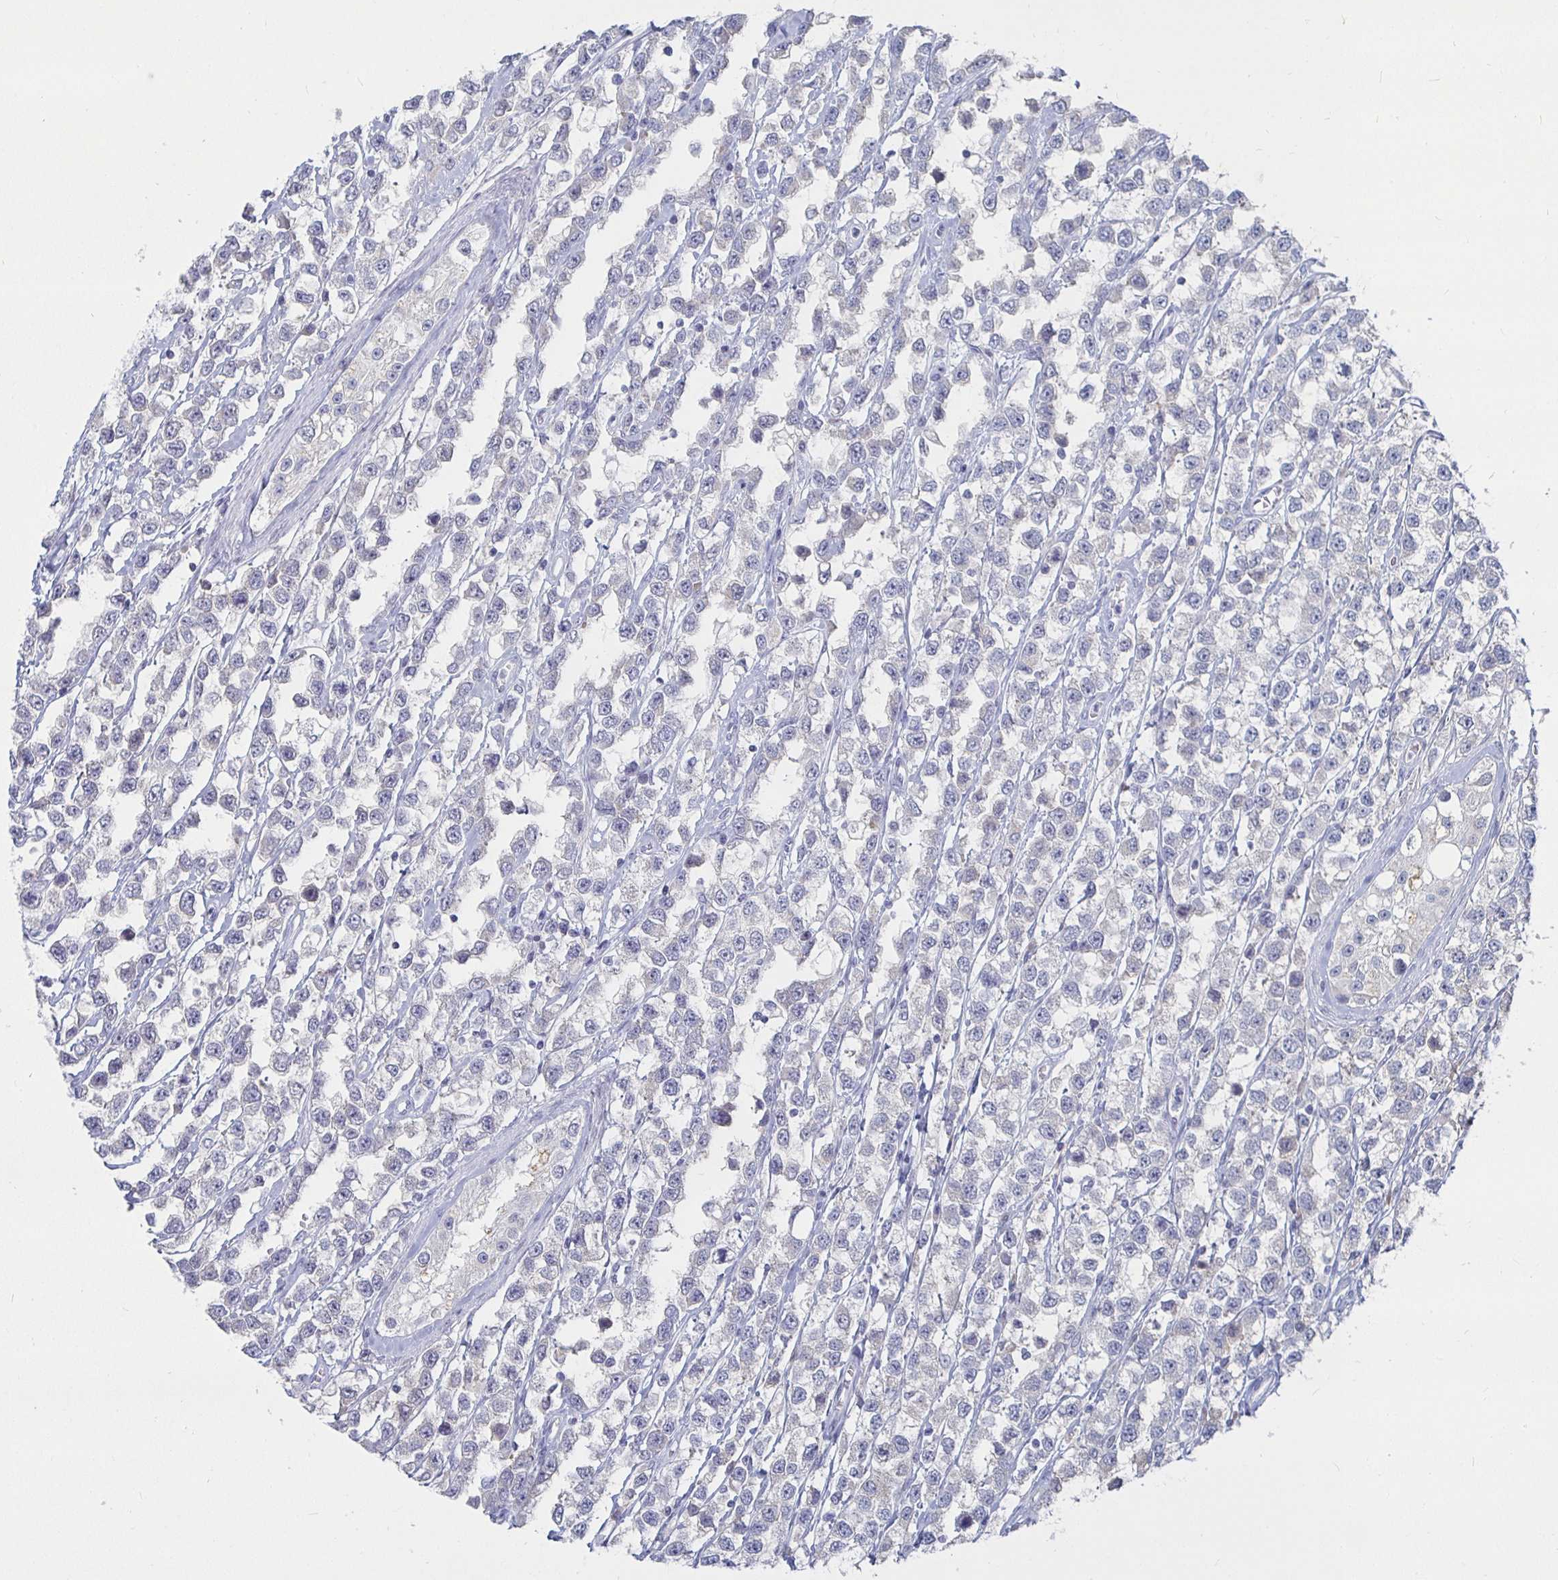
{"staining": {"intensity": "negative", "quantity": "none", "location": "none"}, "tissue": "testis cancer", "cell_type": "Tumor cells", "image_type": "cancer", "snomed": [{"axis": "morphology", "description": "Seminoma, NOS"}, {"axis": "topography", "description": "Testis"}], "caption": "Micrograph shows no significant protein expression in tumor cells of testis cancer.", "gene": "RNF144B", "patient": {"sex": "male", "age": 34}}